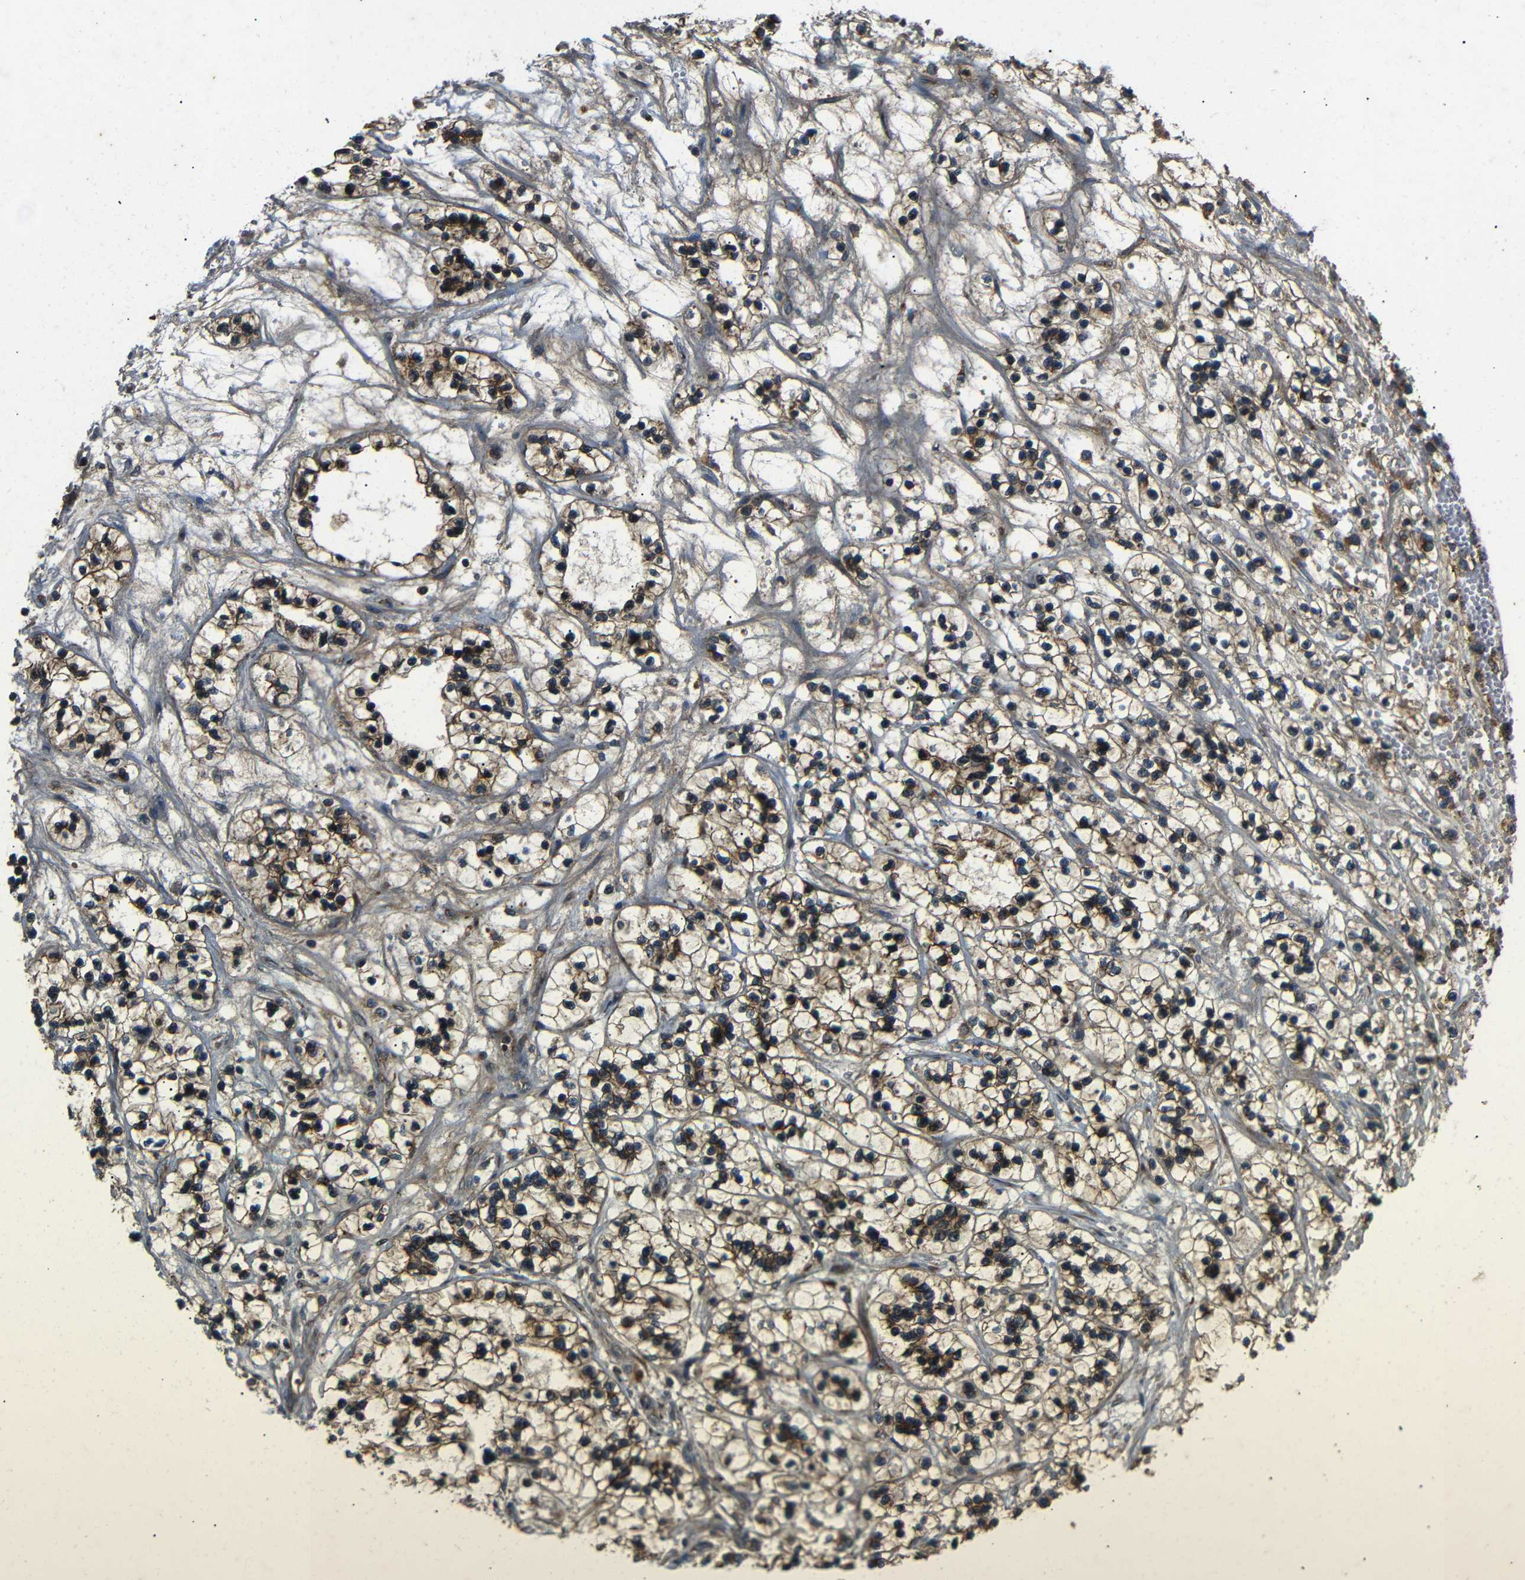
{"staining": {"intensity": "moderate", "quantity": ">75%", "location": "cytoplasmic/membranous,nuclear"}, "tissue": "renal cancer", "cell_type": "Tumor cells", "image_type": "cancer", "snomed": [{"axis": "morphology", "description": "Adenocarcinoma, NOS"}, {"axis": "topography", "description": "Kidney"}], "caption": "This micrograph exhibits IHC staining of human renal adenocarcinoma, with medium moderate cytoplasmic/membranous and nuclear staining in about >75% of tumor cells.", "gene": "TRPC1", "patient": {"sex": "female", "age": 57}}